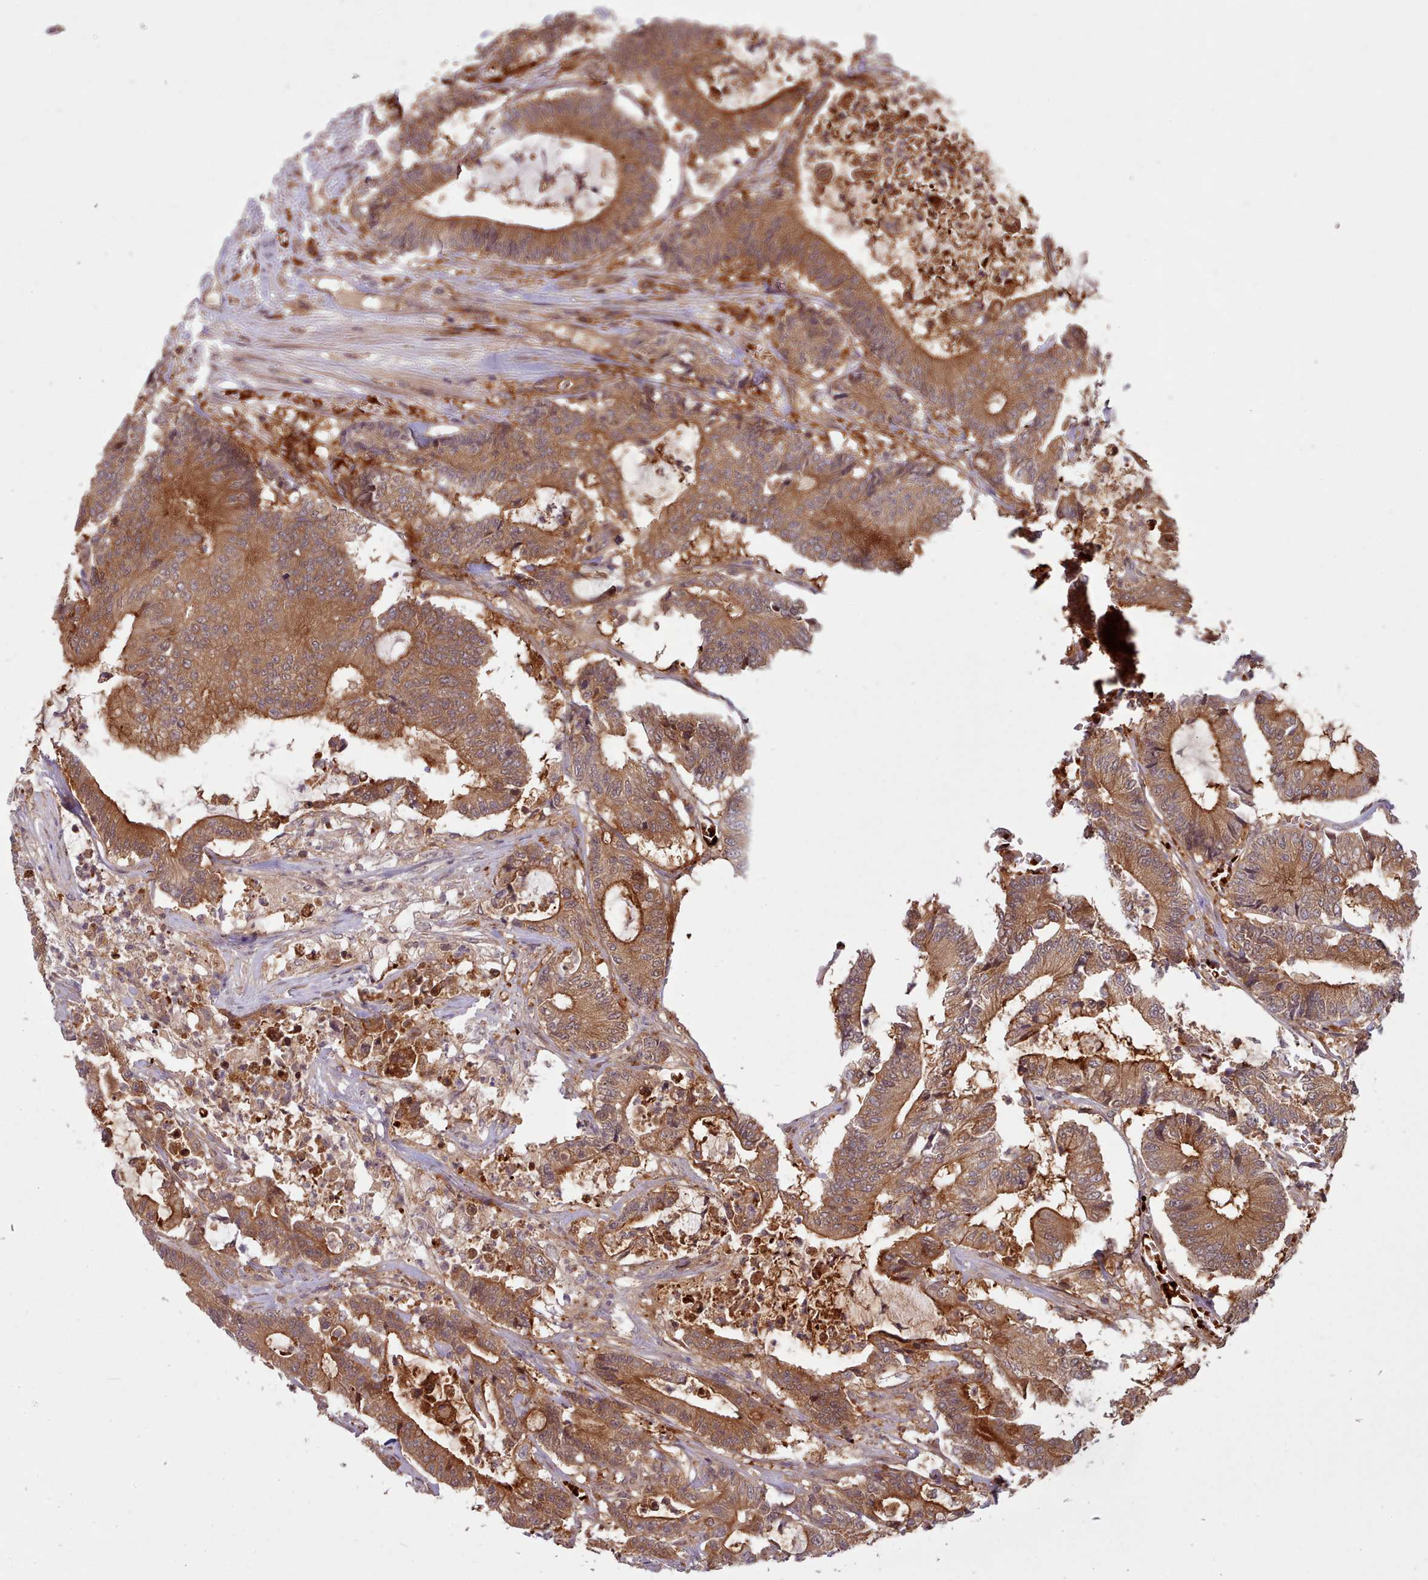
{"staining": {"intensity": "strong", "quantity": ">75%", "location": "cytoplasmic/membranous"}, "tissue": "colorectal cancer", "cell_type": "Tumor cells", "image_type": "cancer", "snomed": [{"axis": "morphology", "description": "Adenocarcinoma, NOS"}, {"axis": "topography", "description": "Colon"}], "caption": "Immunohistochemical staining of human colorectal cancer reveals high levels of strong cytoplasmic/membranous positivity in approximately >75% of tumor cells.", "gene": "UBE2G1", "patient": {"sex": "female", "age": 84}}